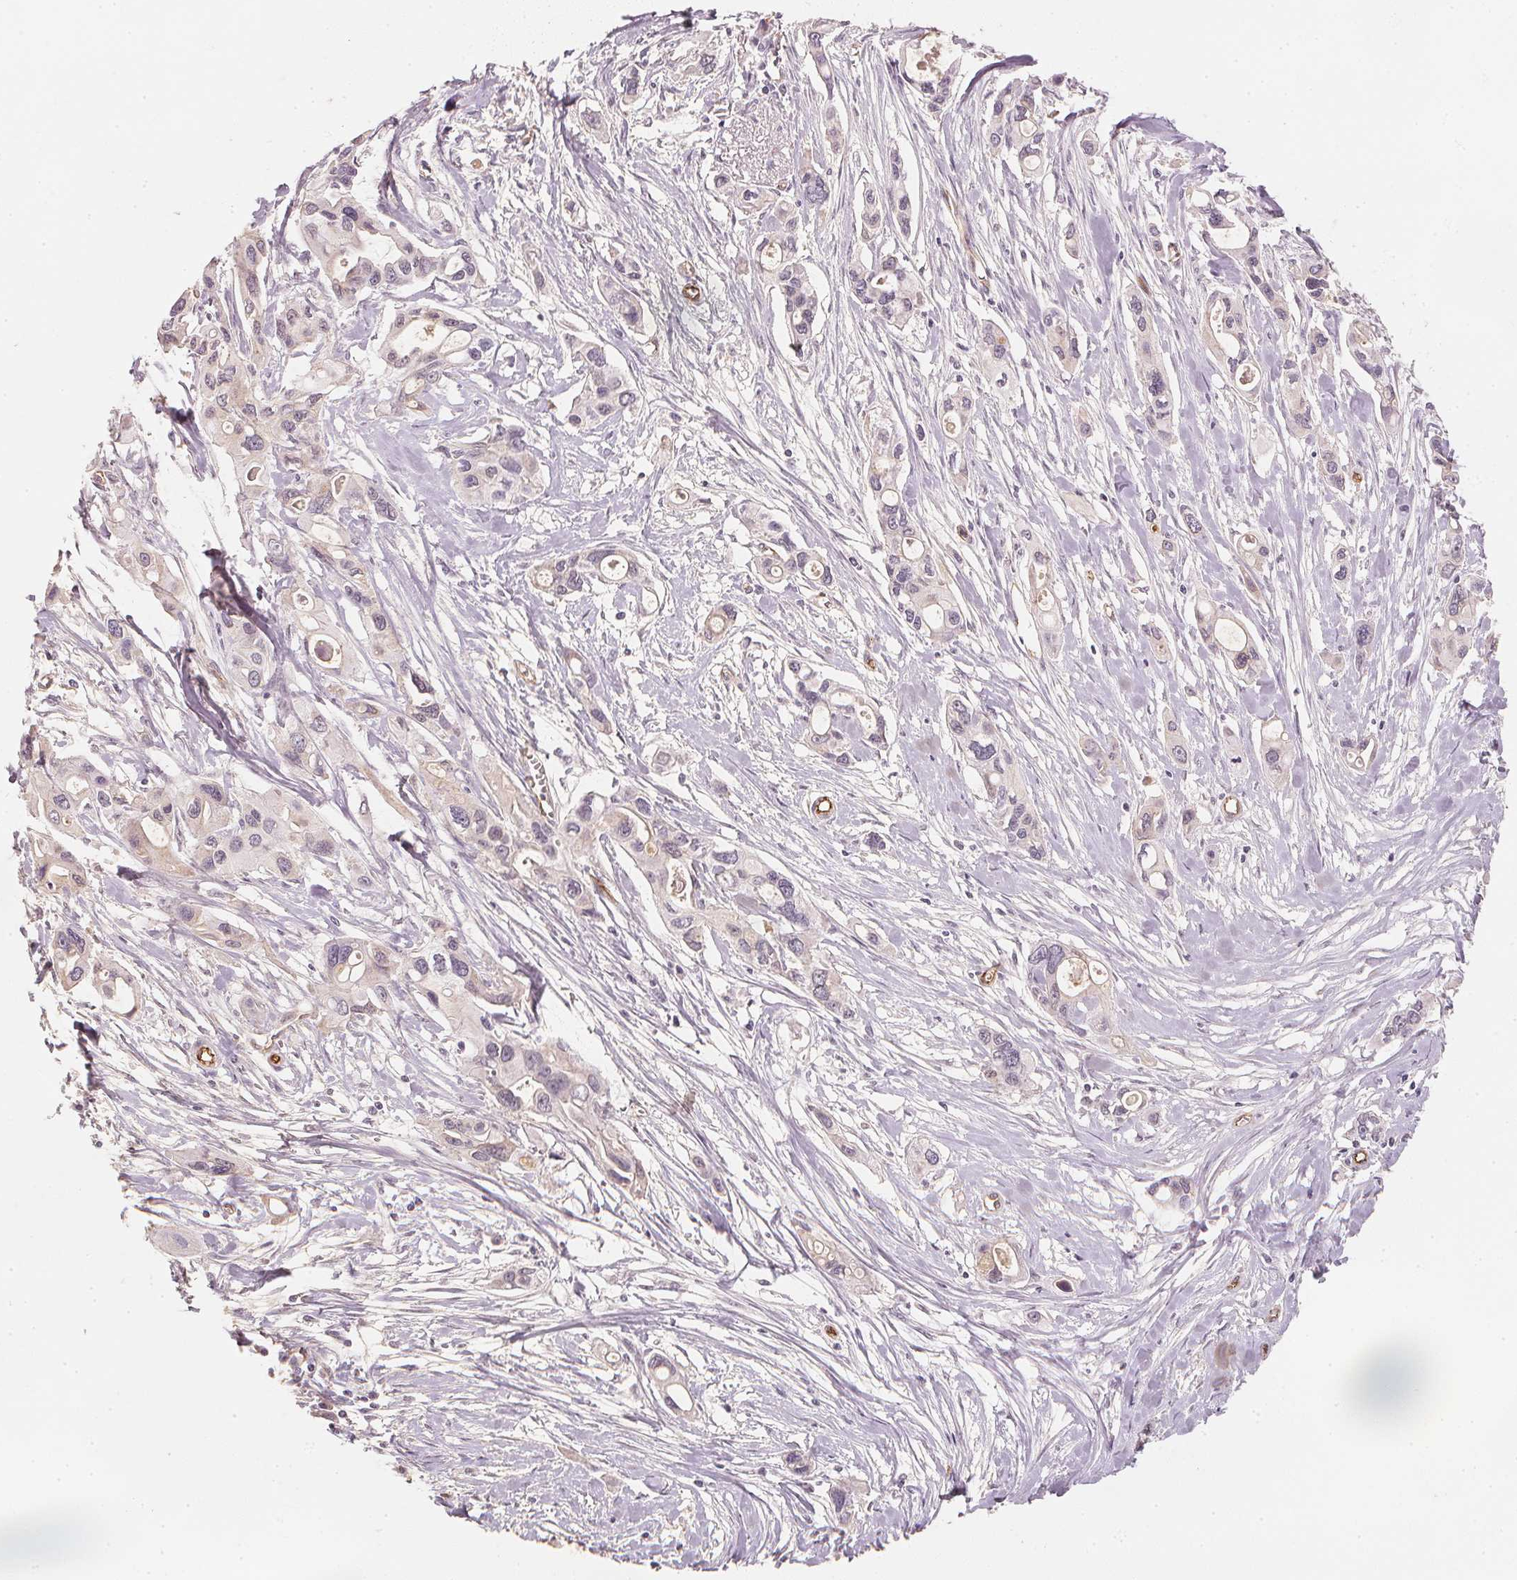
{"staining": {"intensity": "negative", "quantity": "none", "location": "none"}, "tissue": "pancreatic cancer", "cell_type": "Tumor cells", "image_type": "cancer", "snomed": [{"axis": "morphology", "description": "Adenocarcinoma, NOS"}, {"axis": "topography", "description": "Pancreas"}], "caption": "Protein analysis of pancreatic cancer displays no significant expression in tumor cells.", "gene": "CIB1", "patient": {"sex": "male", "age": 60}}